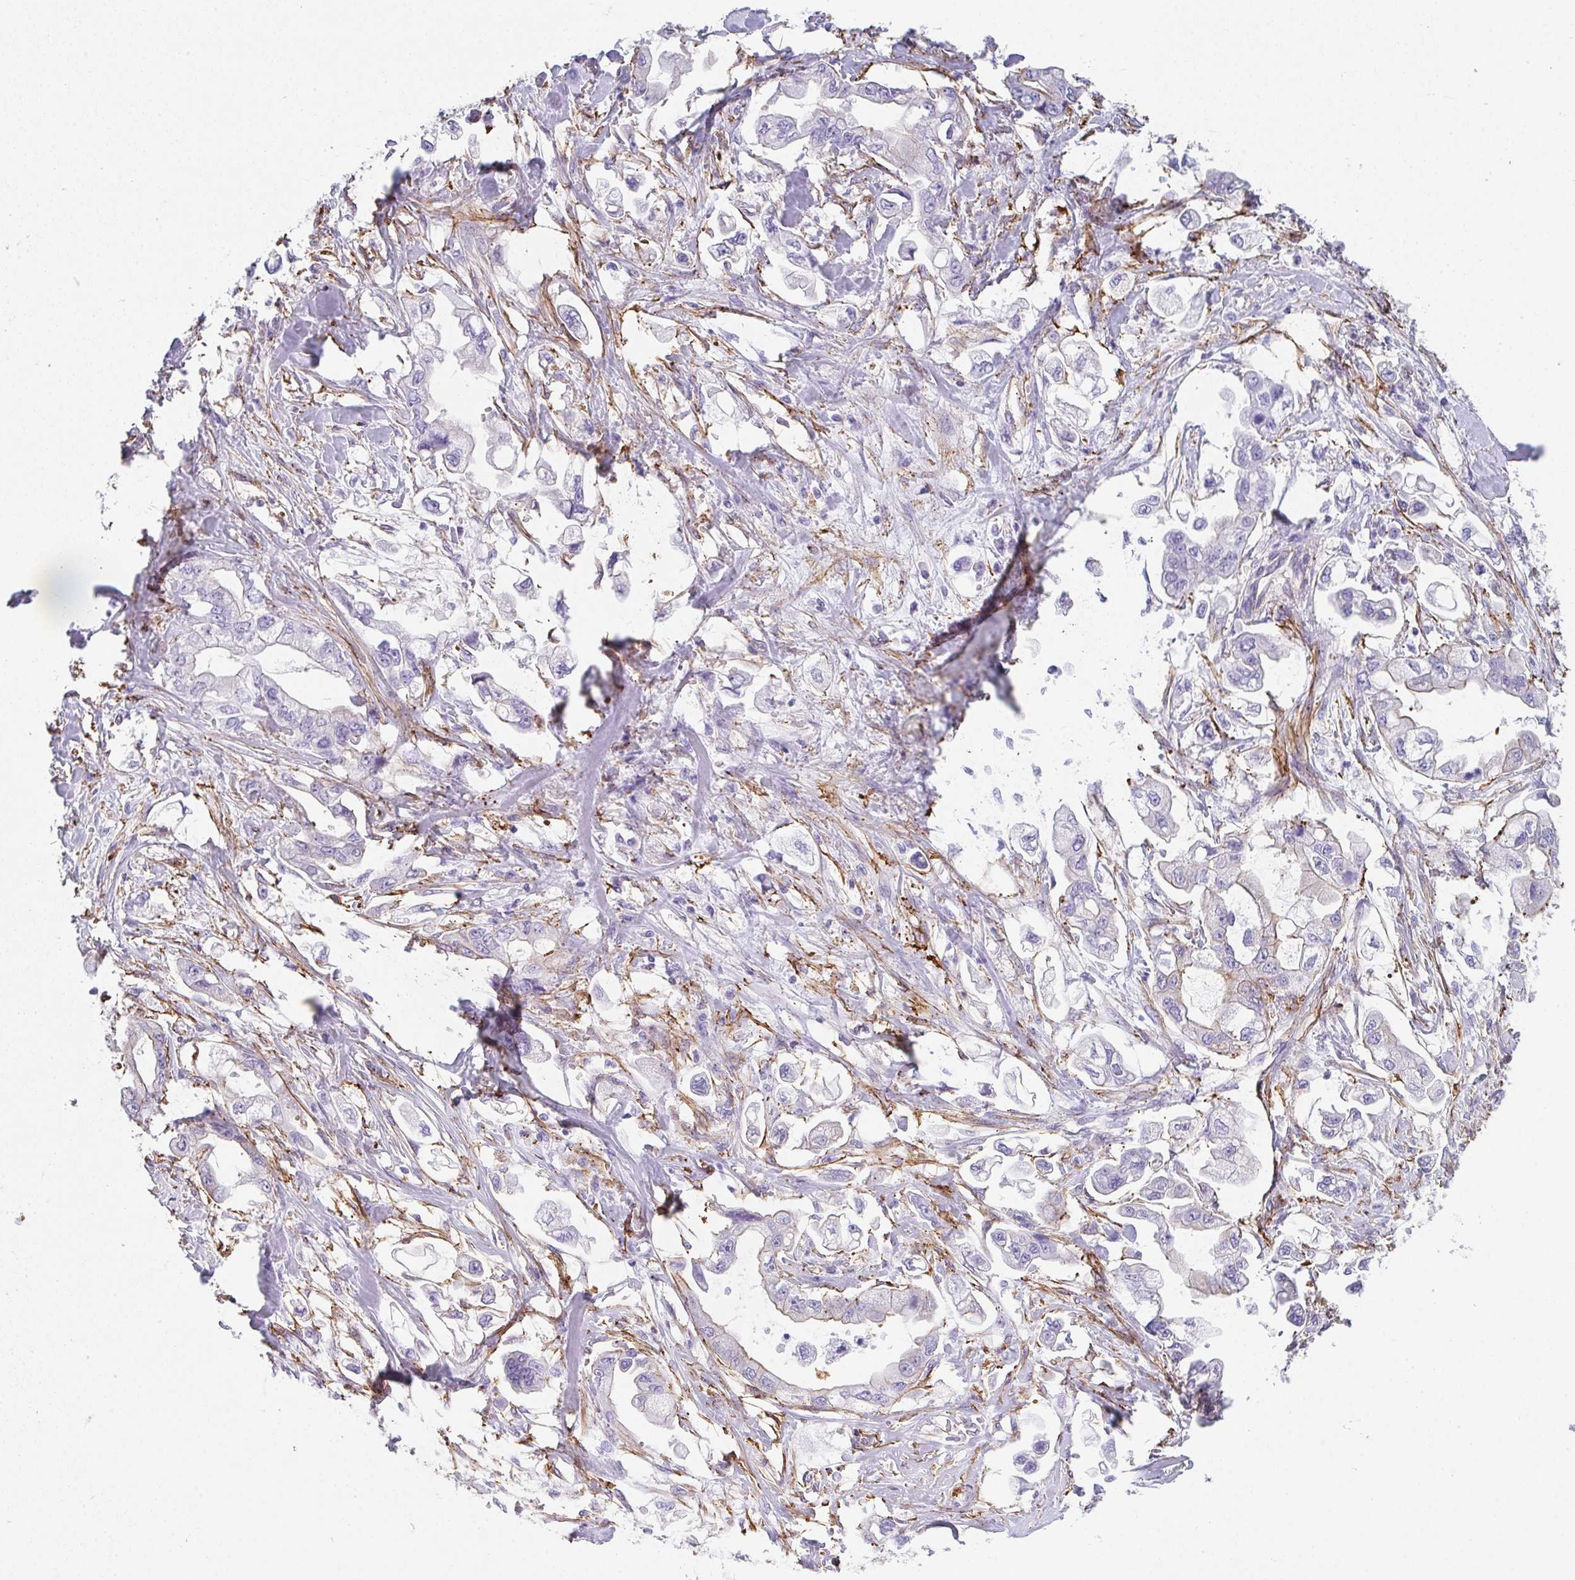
{"staining": {"intensity": "negative", "quantity": "none", "location": "none"}, "tissue": "stomach cancer", "cell_type": "Tumor cells", "image_type": "cancer", "snomed": [{"axis": "morphology", "description": "Adenocarcinoma, NOS"}, {"axis": "topography", "description": "Stomach"}], "caption": "Immunohistochemistry photomicrograph of human stomach adenocarcinoma stained for a protein (brown), which exhibits no expression in tumor cells. Nuclei are stained in blue.", "gene": "DBN1", "patient": {"sex": "male", "age": 62}}